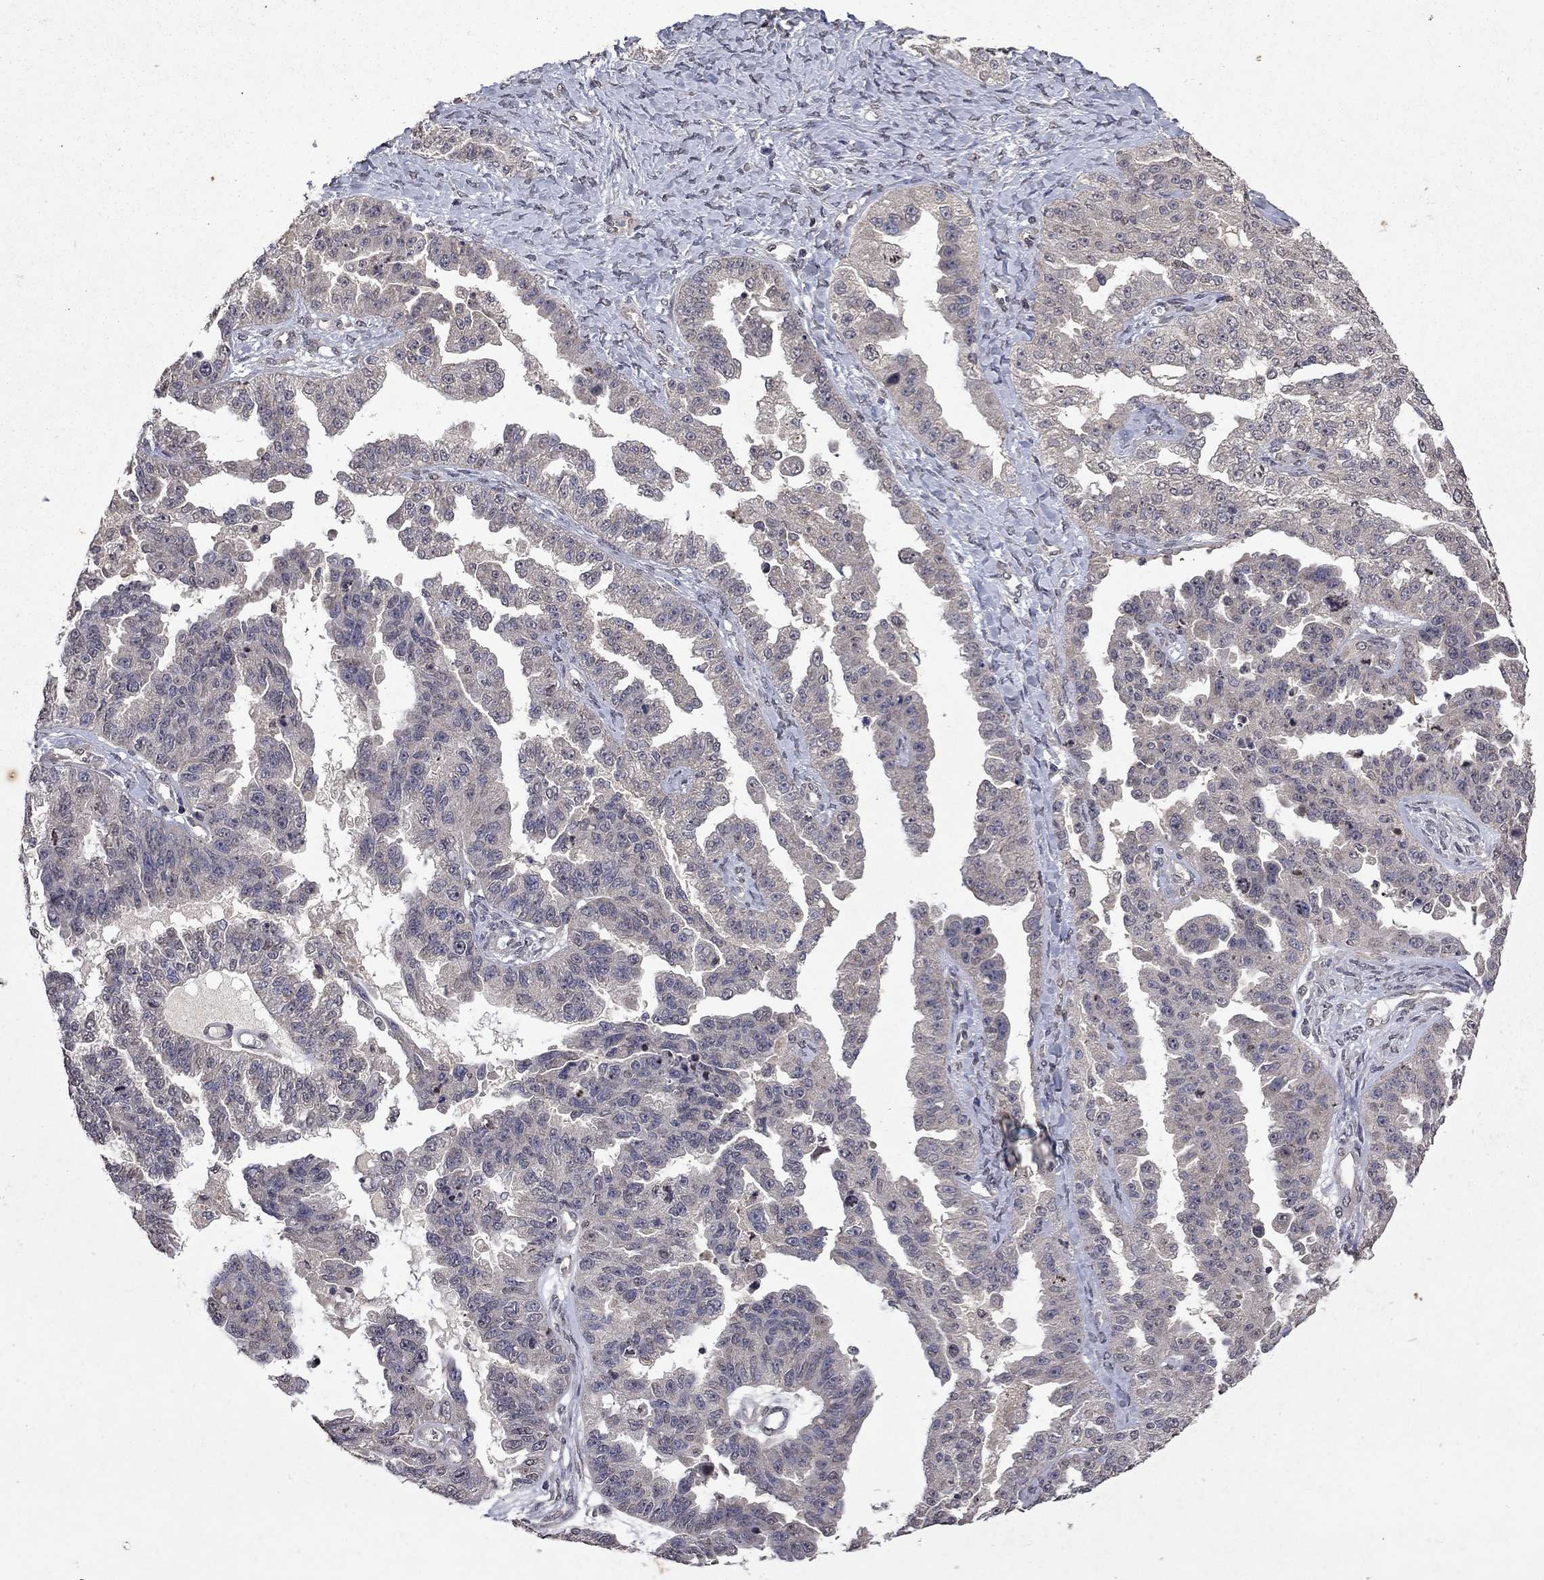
{"staining": {"intensity": "negative", "quantity": "none", "location": "none"}, "tissue": "ovarian cancer", "cell_type": "Tumor cells", "image_type": "cancer", "snomed": [{"axis": "morphology", "description": "Cystadenocarcinoma, serous, NOS"}, {"axis": "topography", "description": "Ovary"}], "caption": "Immunohistochemistry photomicrograph of human ovarian serous cystadenocarcinoma stained for a protein (brown), which exhibits no staining in tumor cells.", "gene": "TTC38", "patient": {"sex": "female", "age": 58}}